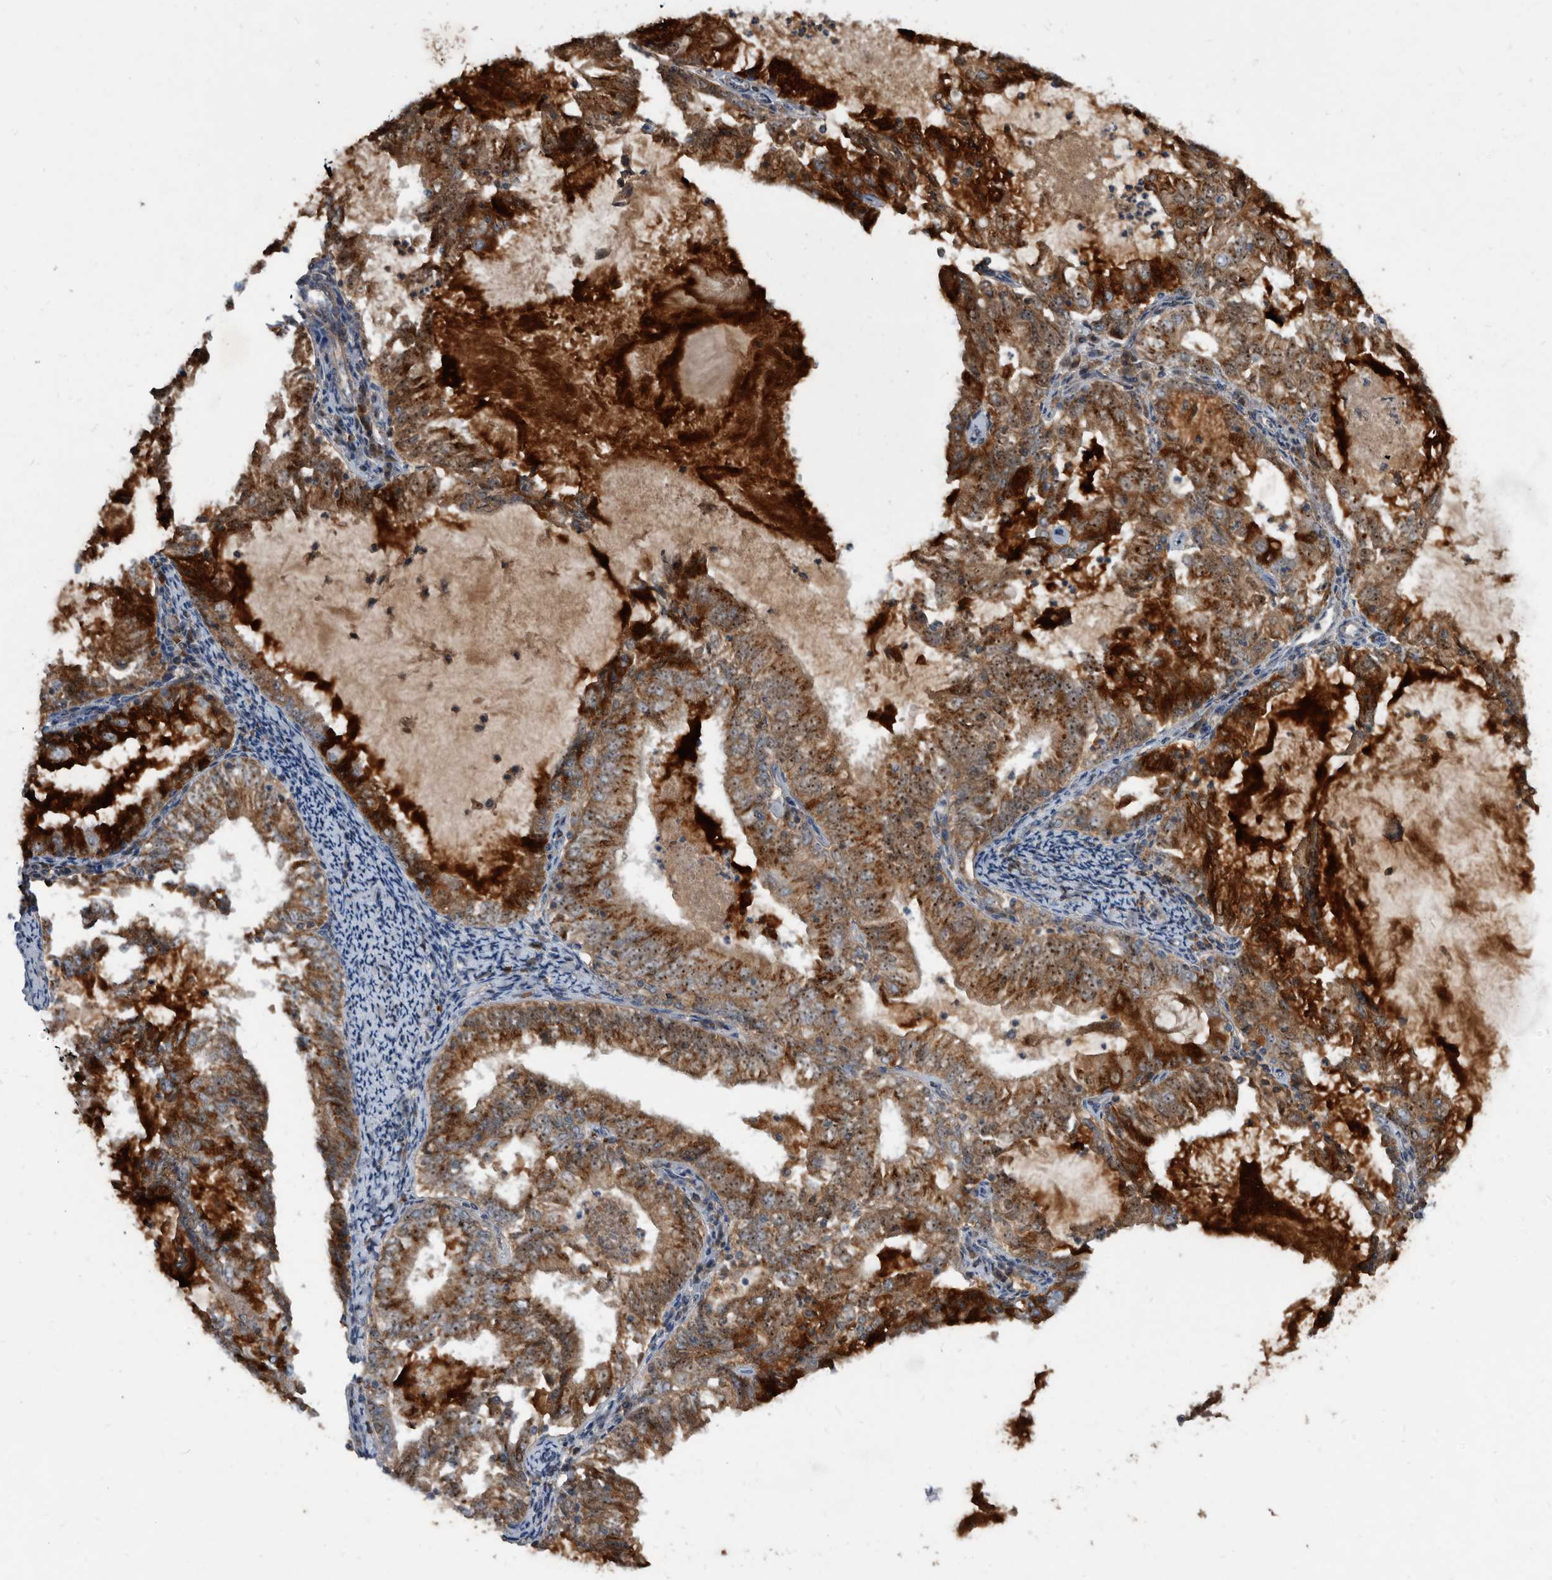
{"staining": {"intensity": "strong", "quantity": ">75%", "location": "cytoplasmic/membranous,nuclear"}, "tissue": "endometrial cancer", "cell_type": "Tumor cells", "image_type": "cancer", "snomed": [{"axis": "morphology", "description": "Adenocarcinoma, NOS"}, {"axis": "topography", "description": "Endometrium"}], "caption": "IHC staining of endometrial cancer (adenocarcinoma), which reveals high levels of strong cytoplasmic/membranous and nuclear staining in about >75% of tumor cells indicating strong cytoplasmic/membranous and nuclear protein expression. The staining was performed using DAB (brown) for protein detection and nuclei were counterstained in hematoxylin (blue).", "gene": "PI15", "patient": {"sex": "female", "age": 57}}